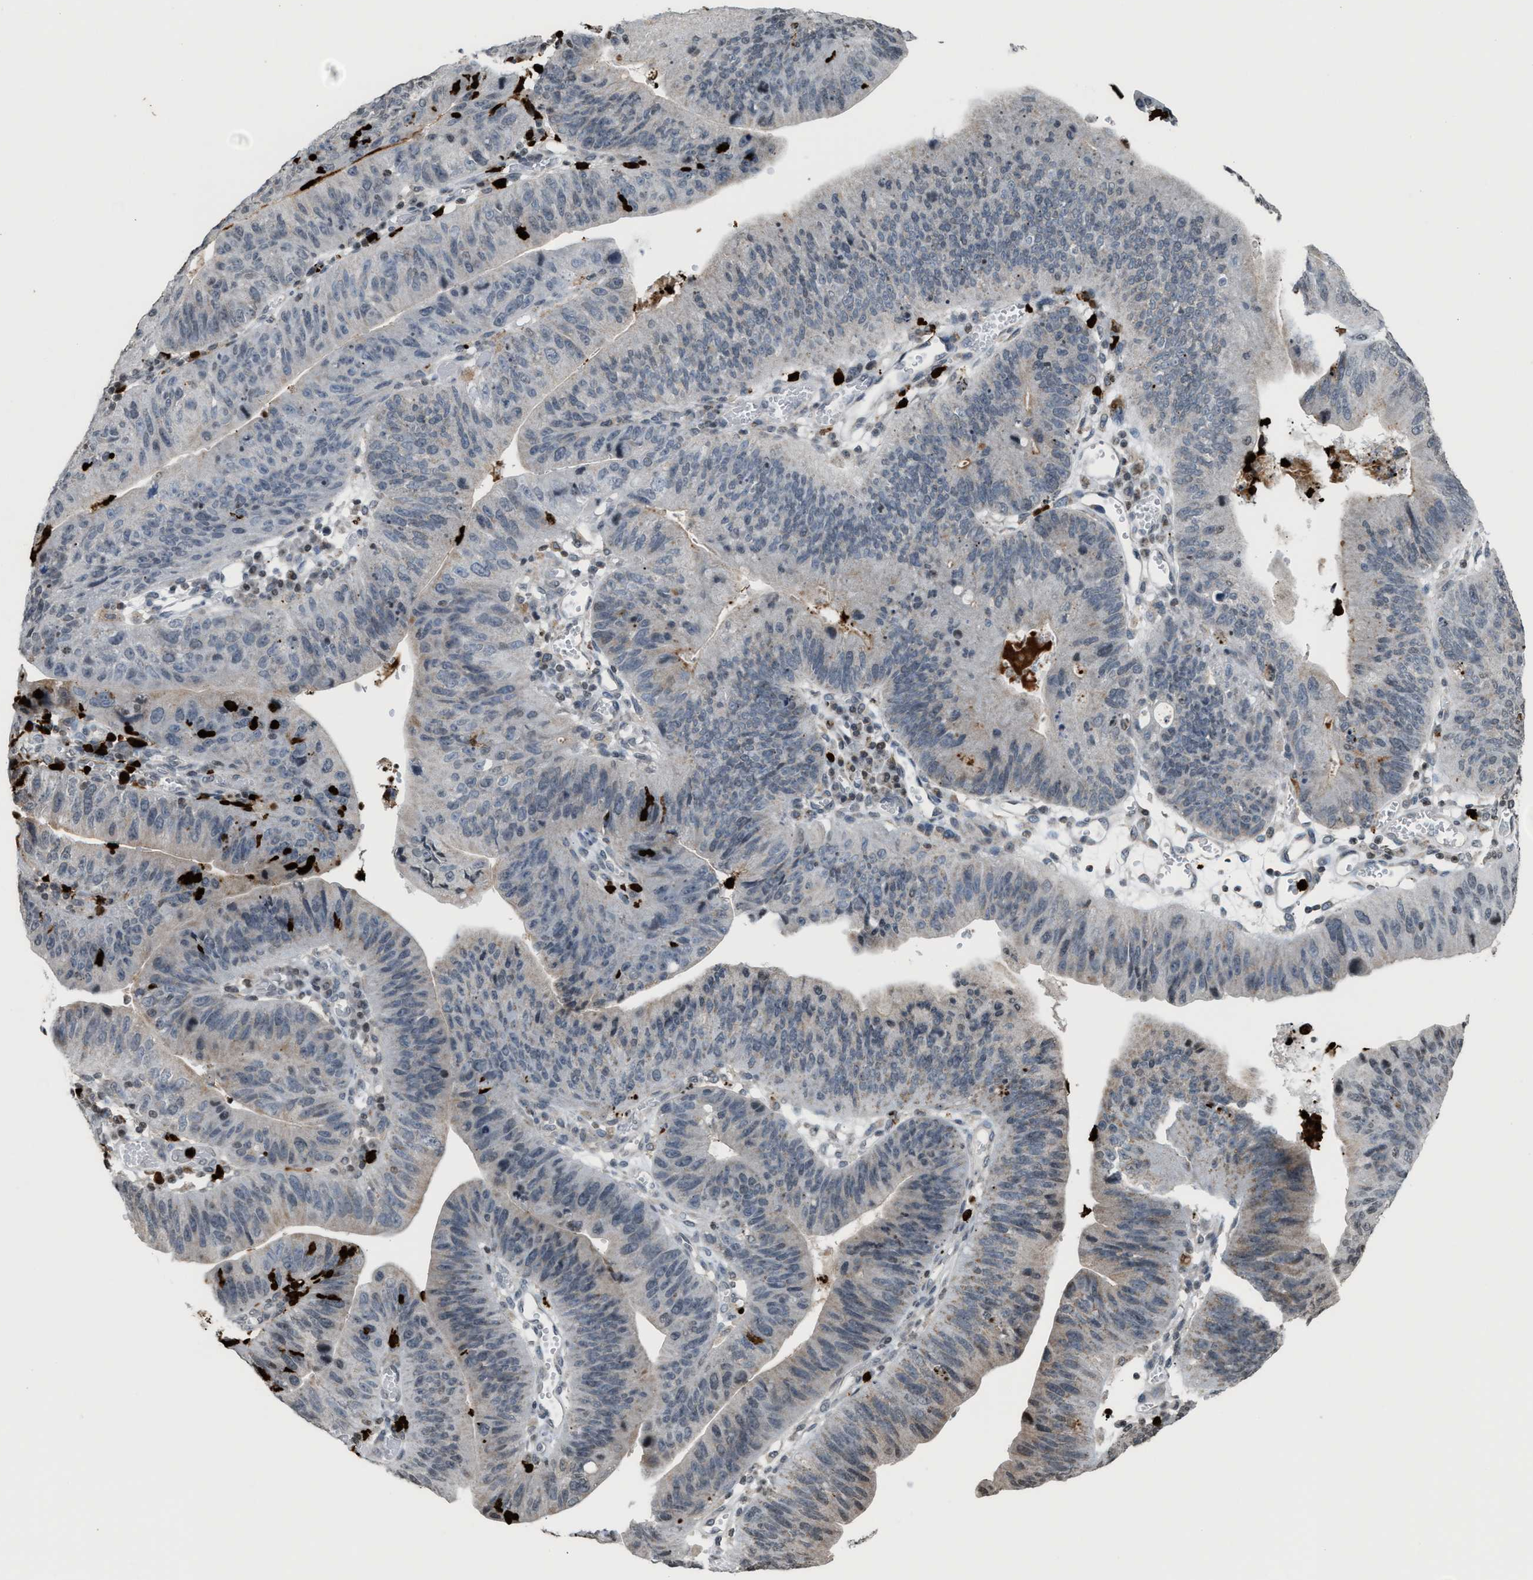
{"staining": {"intensity": "negative", "quantity": "none", "location": "none"}, "tissue": "stomach cancer", "cell_type": "Tumor cells", "image_type": "cancer", "snomed": [{"axis": "morphology", "description": "Adenocarcinoma, NOS"}, {"axis": "topography", "description": "Stomach"}], "caption": "Adenocarcinoma (stomach) was stained to show a protein in brown. There is no significant expression in tumor cells. (DAB (3,3'-diaminobenzidine) immunohistochemistry, high magnification).", "gene": "PRUNE2", "patient": {"sex": "male", "age": 59}}